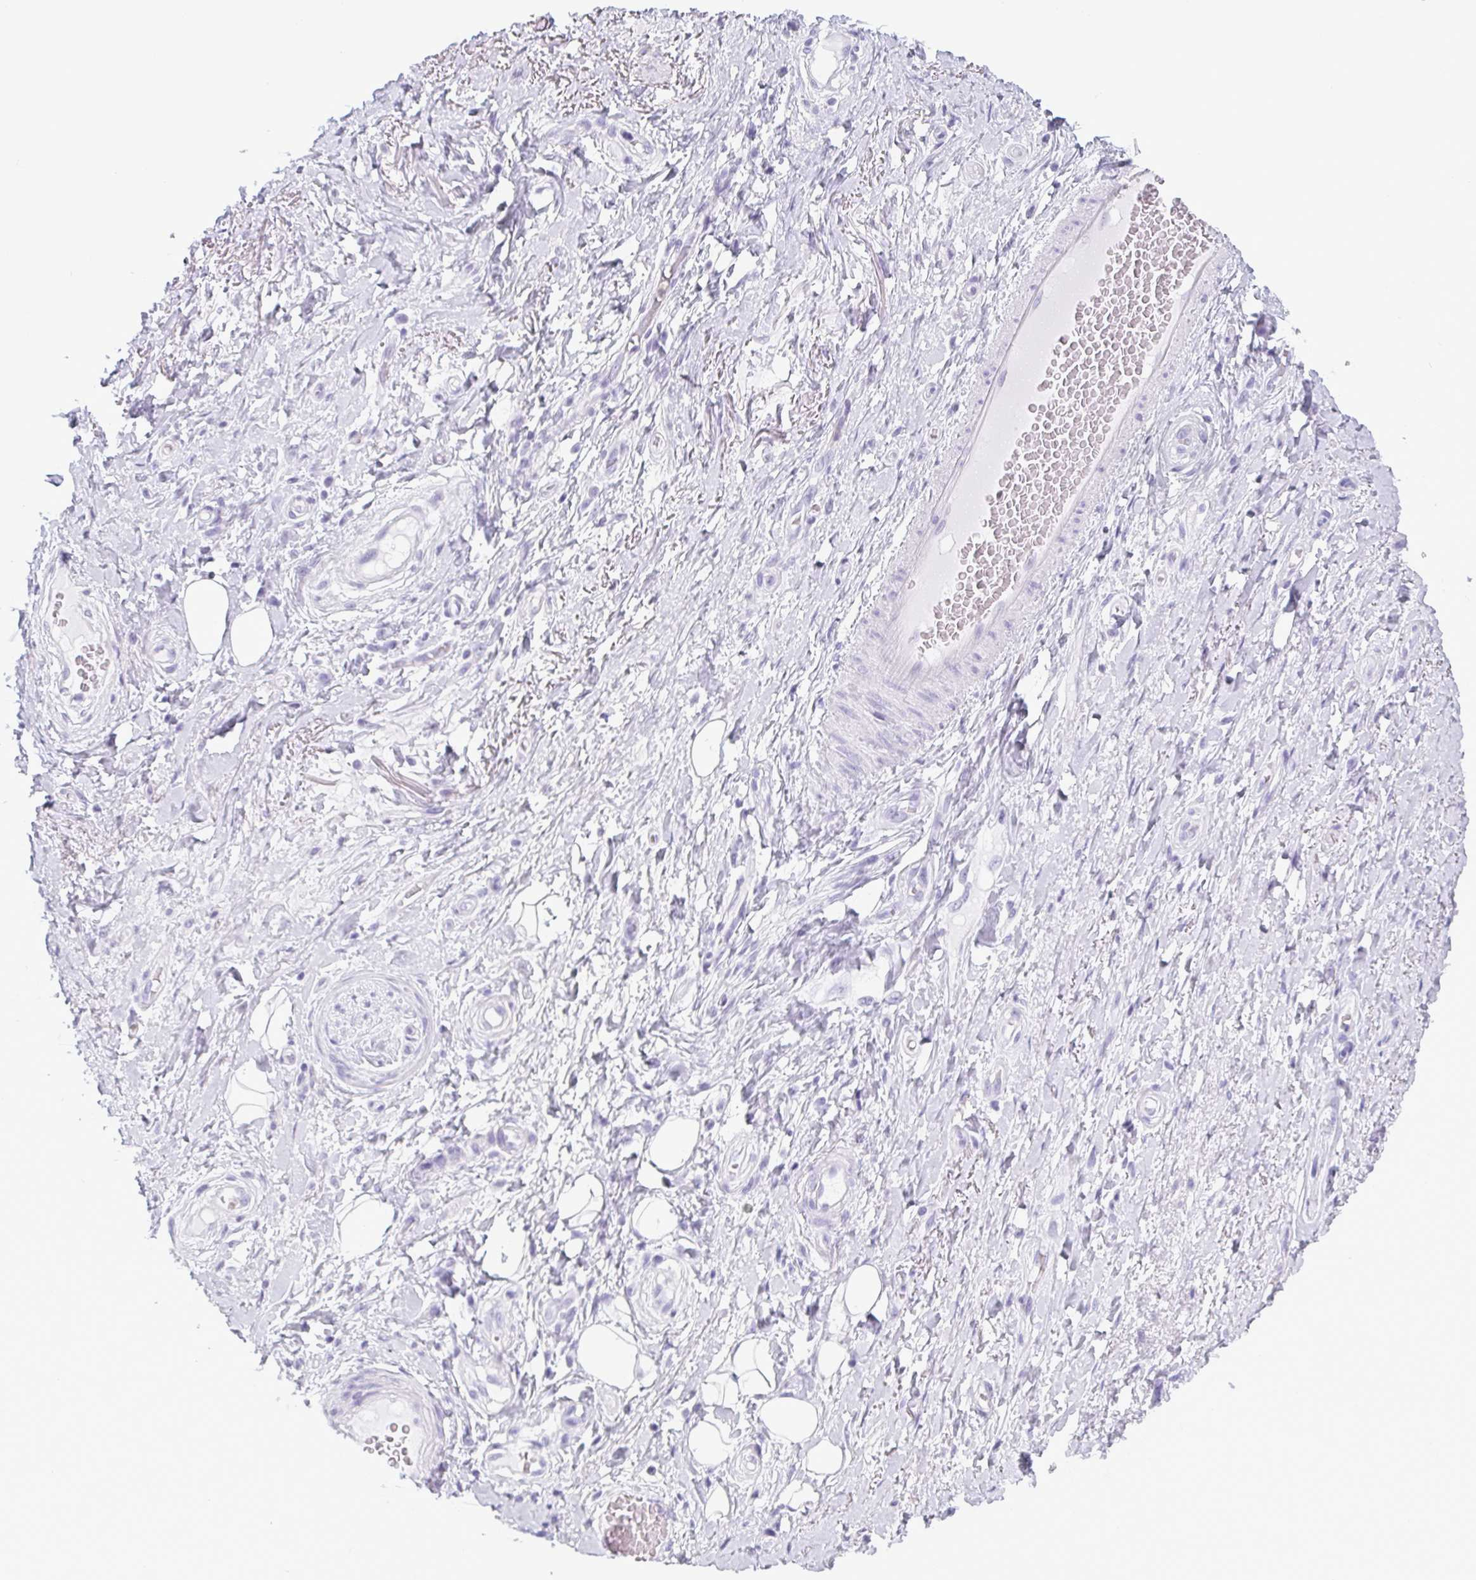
{"staining": {"intensity": "negative", "quantity": "none", "location": "none"}, "tissue": "adipose tissue", "cell_type": "Adipocytes", "image_type": "normal", "snomed": [{"axis": "morphology", "description": "Normal tissue, NOS"}, {"axis": "topography", "description": "Anal"}, {"axis": "topography", "description": "Peripheral nerve tissue"}], "caption": "Immunohistochemistry photomicrograph of unremarkable adipose tissue stained for a protein (brown), which displays no staining in adipocytes. (Brightfield microscopy of DAB IHC at high magnification).", "gene": "CDA", "patient": {"sex": "male", "age": 53}}